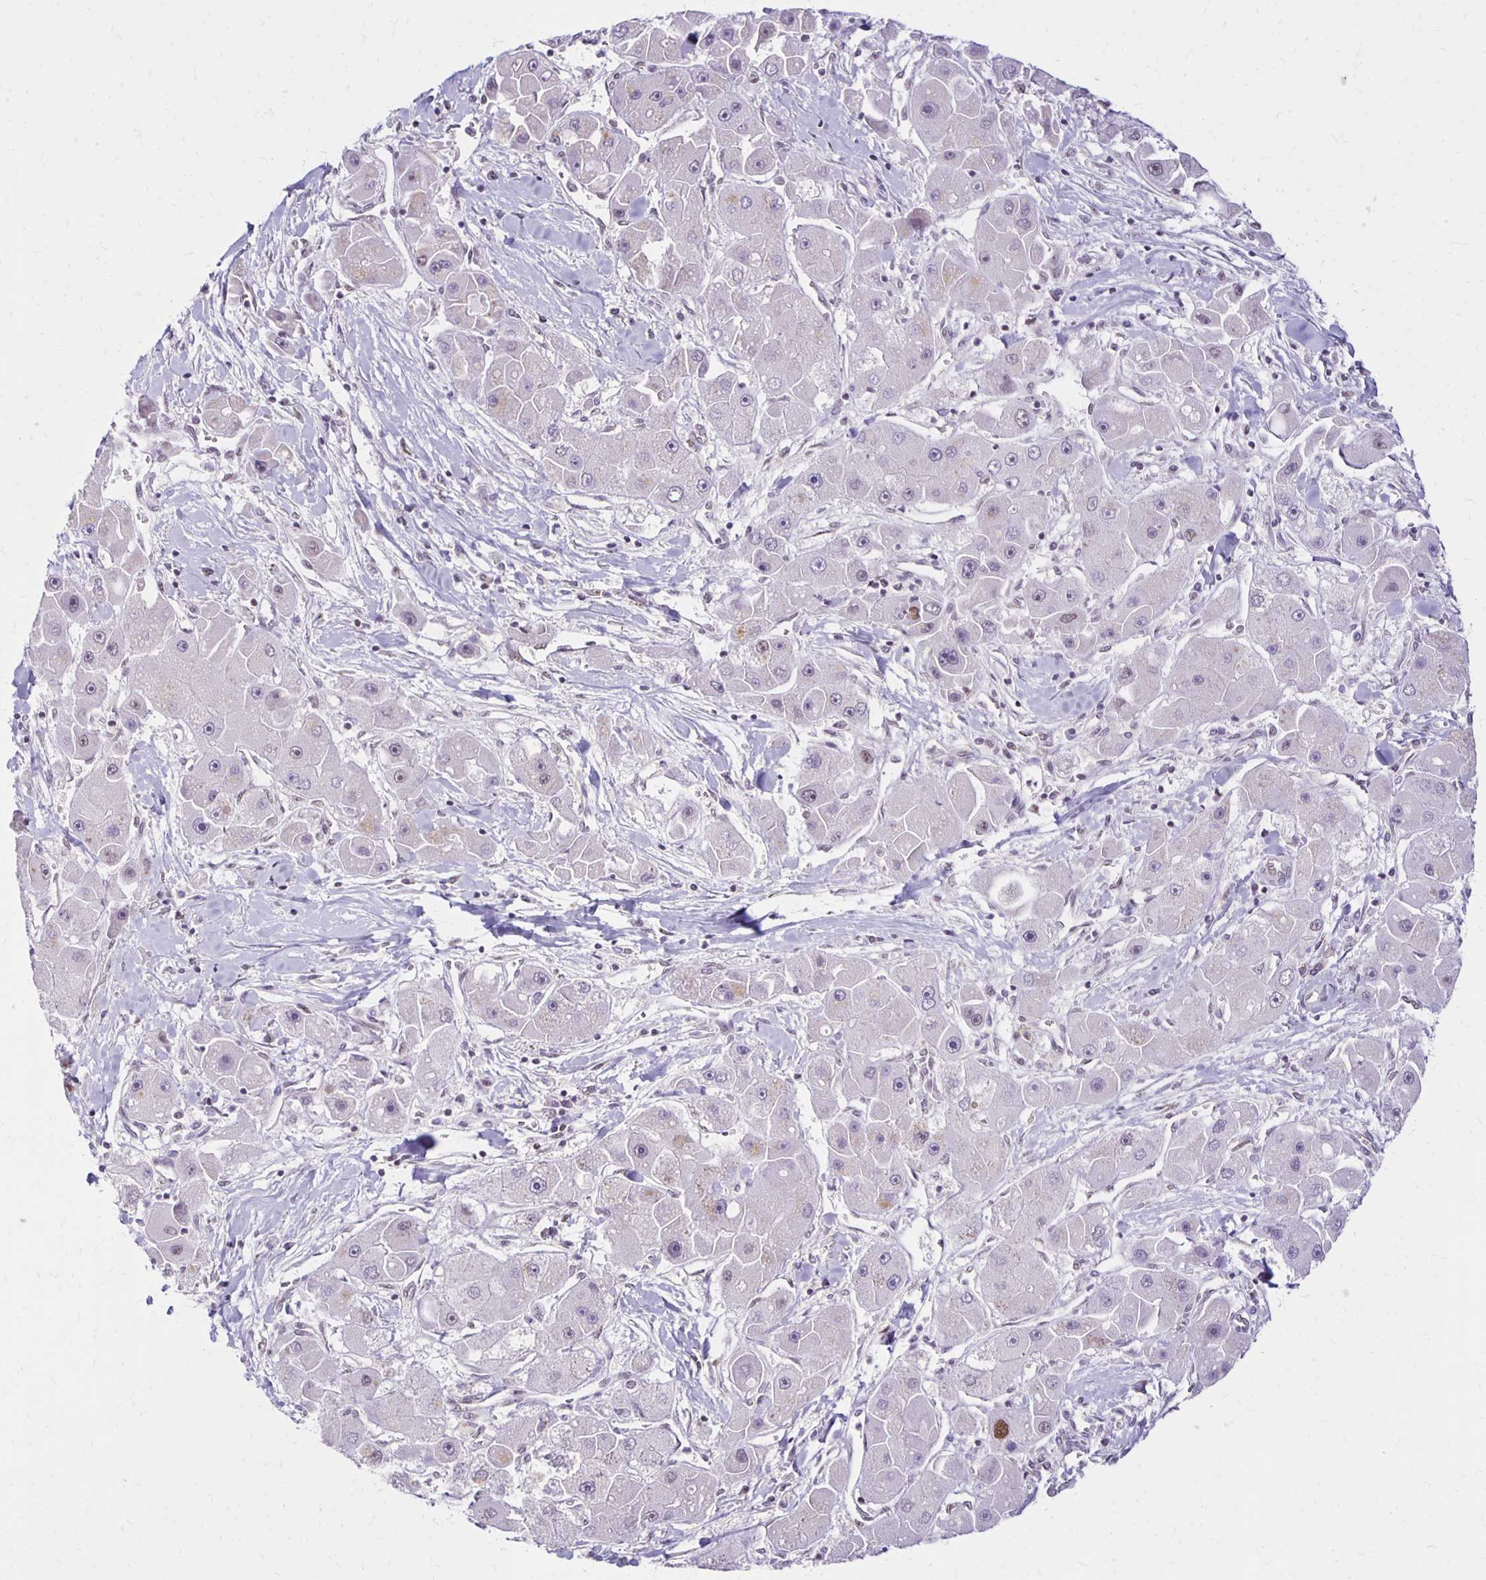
{"staining": {"intensity": "weak", "quantity": "<25%", "location": "nuclear"}, "tissue": "liver cancer", "cell_type": "Tumor cells", "image_type": "cancer", "snomed": [{"axis": "morphology", "description": "Carcinoma, Hepatocellular, NOS"}, {"axis": "topography", "description": "Liver"}], "caption": "Liver hepatocellular carcinoma stained for a protein using immunohistochemistry shows no expression tumor cells.", "gene": "DDB2", "patient": {"sex": "male", "age": 24}}